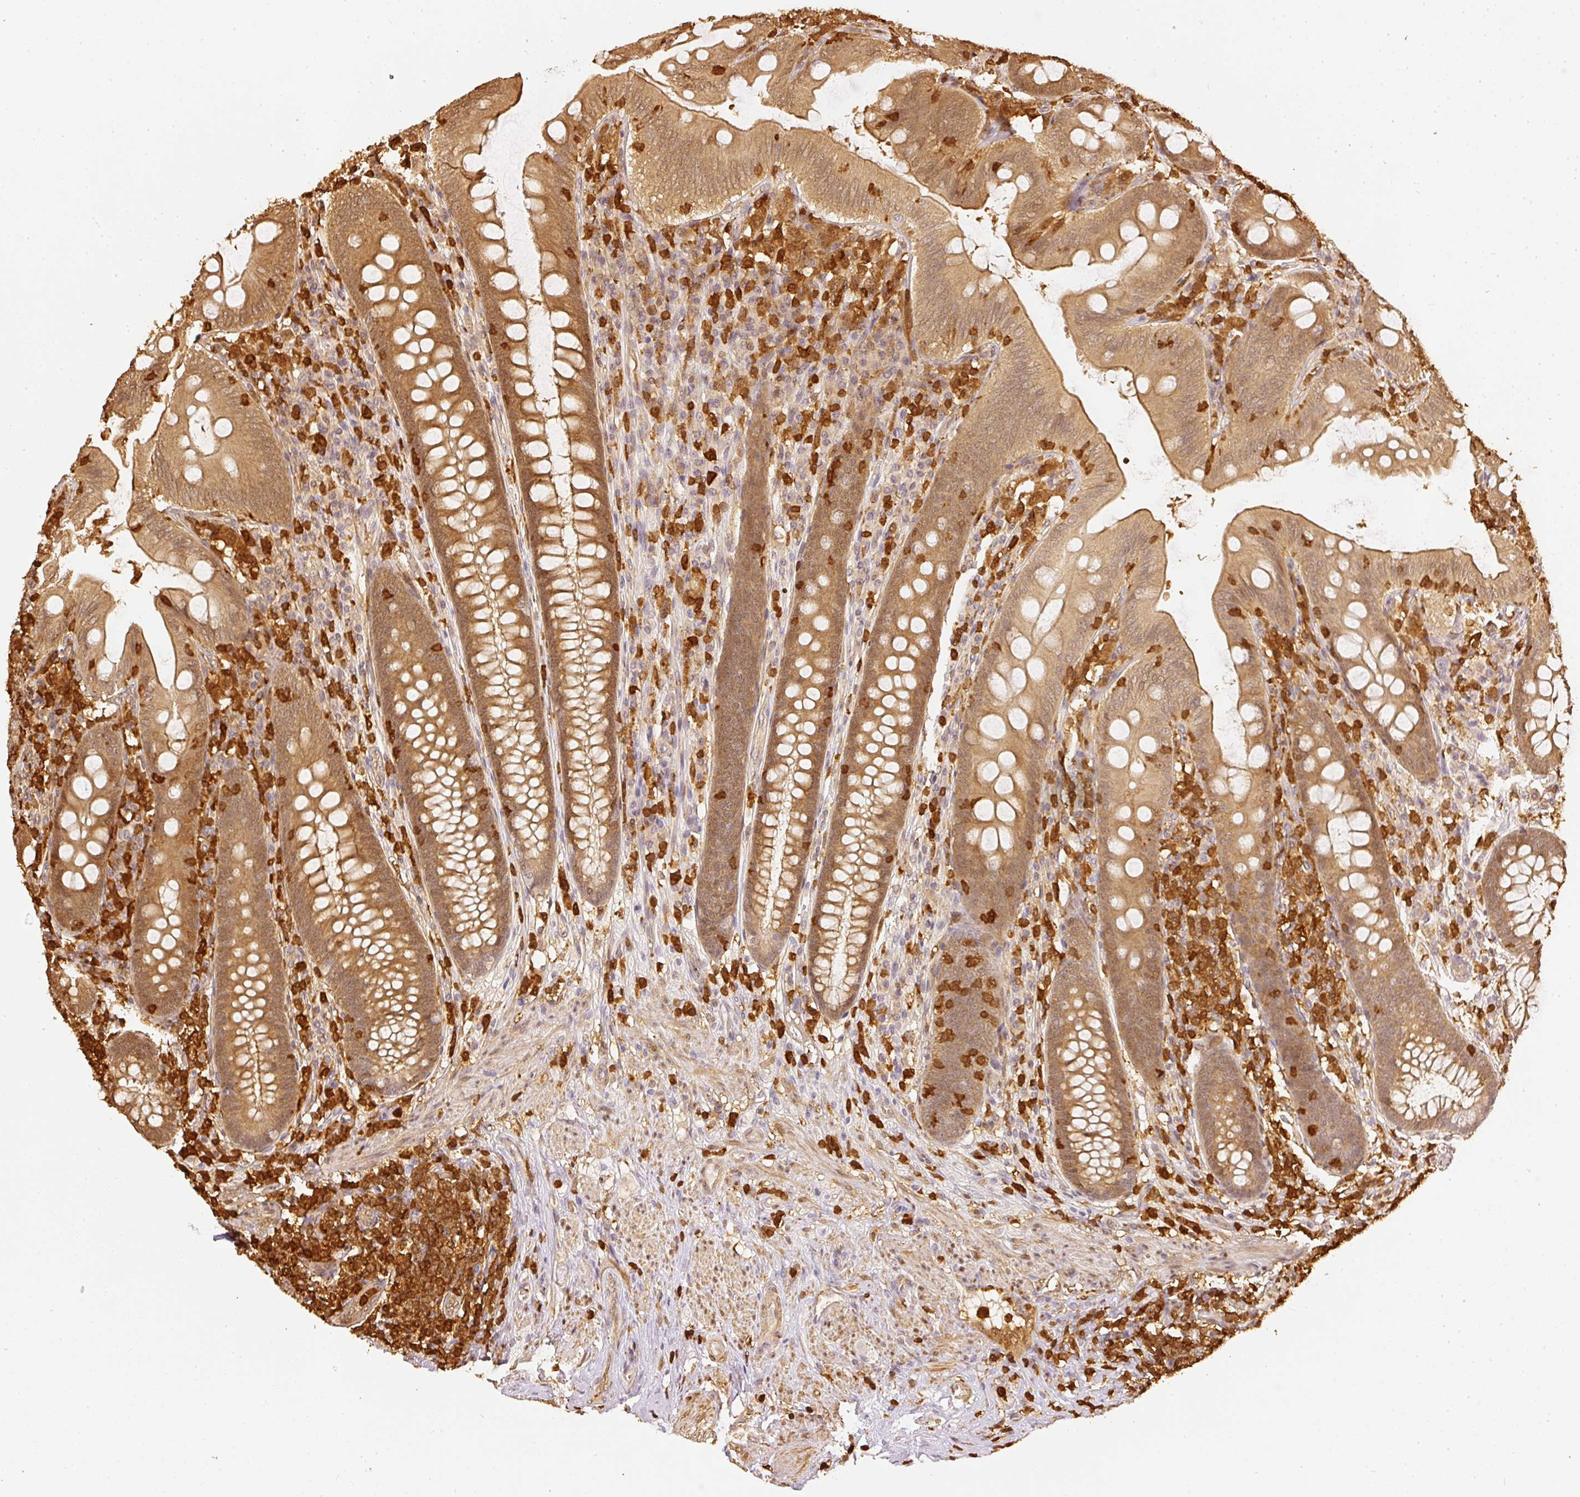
{"staining": {"intensity": "moderate", "quantity": ">75%", "location": "cytoplasmic/membranous,nuclear"}, "tissue": "appendix", "cell_type": "Glandular cells", "image_type": "normal", "snomed": [{"axis": "morphology", "description": "Normal tissue, NOS"}, {"axis": "topography", "description": "Appendix"}], "caption": "A medium amount of moderate cytoplasmic/membranous,nuclear positivity is seen in about >75% of glandular cells in normal appendix.", "gene": "PFN1", "patient": {"sex": "male", "age": 71}}